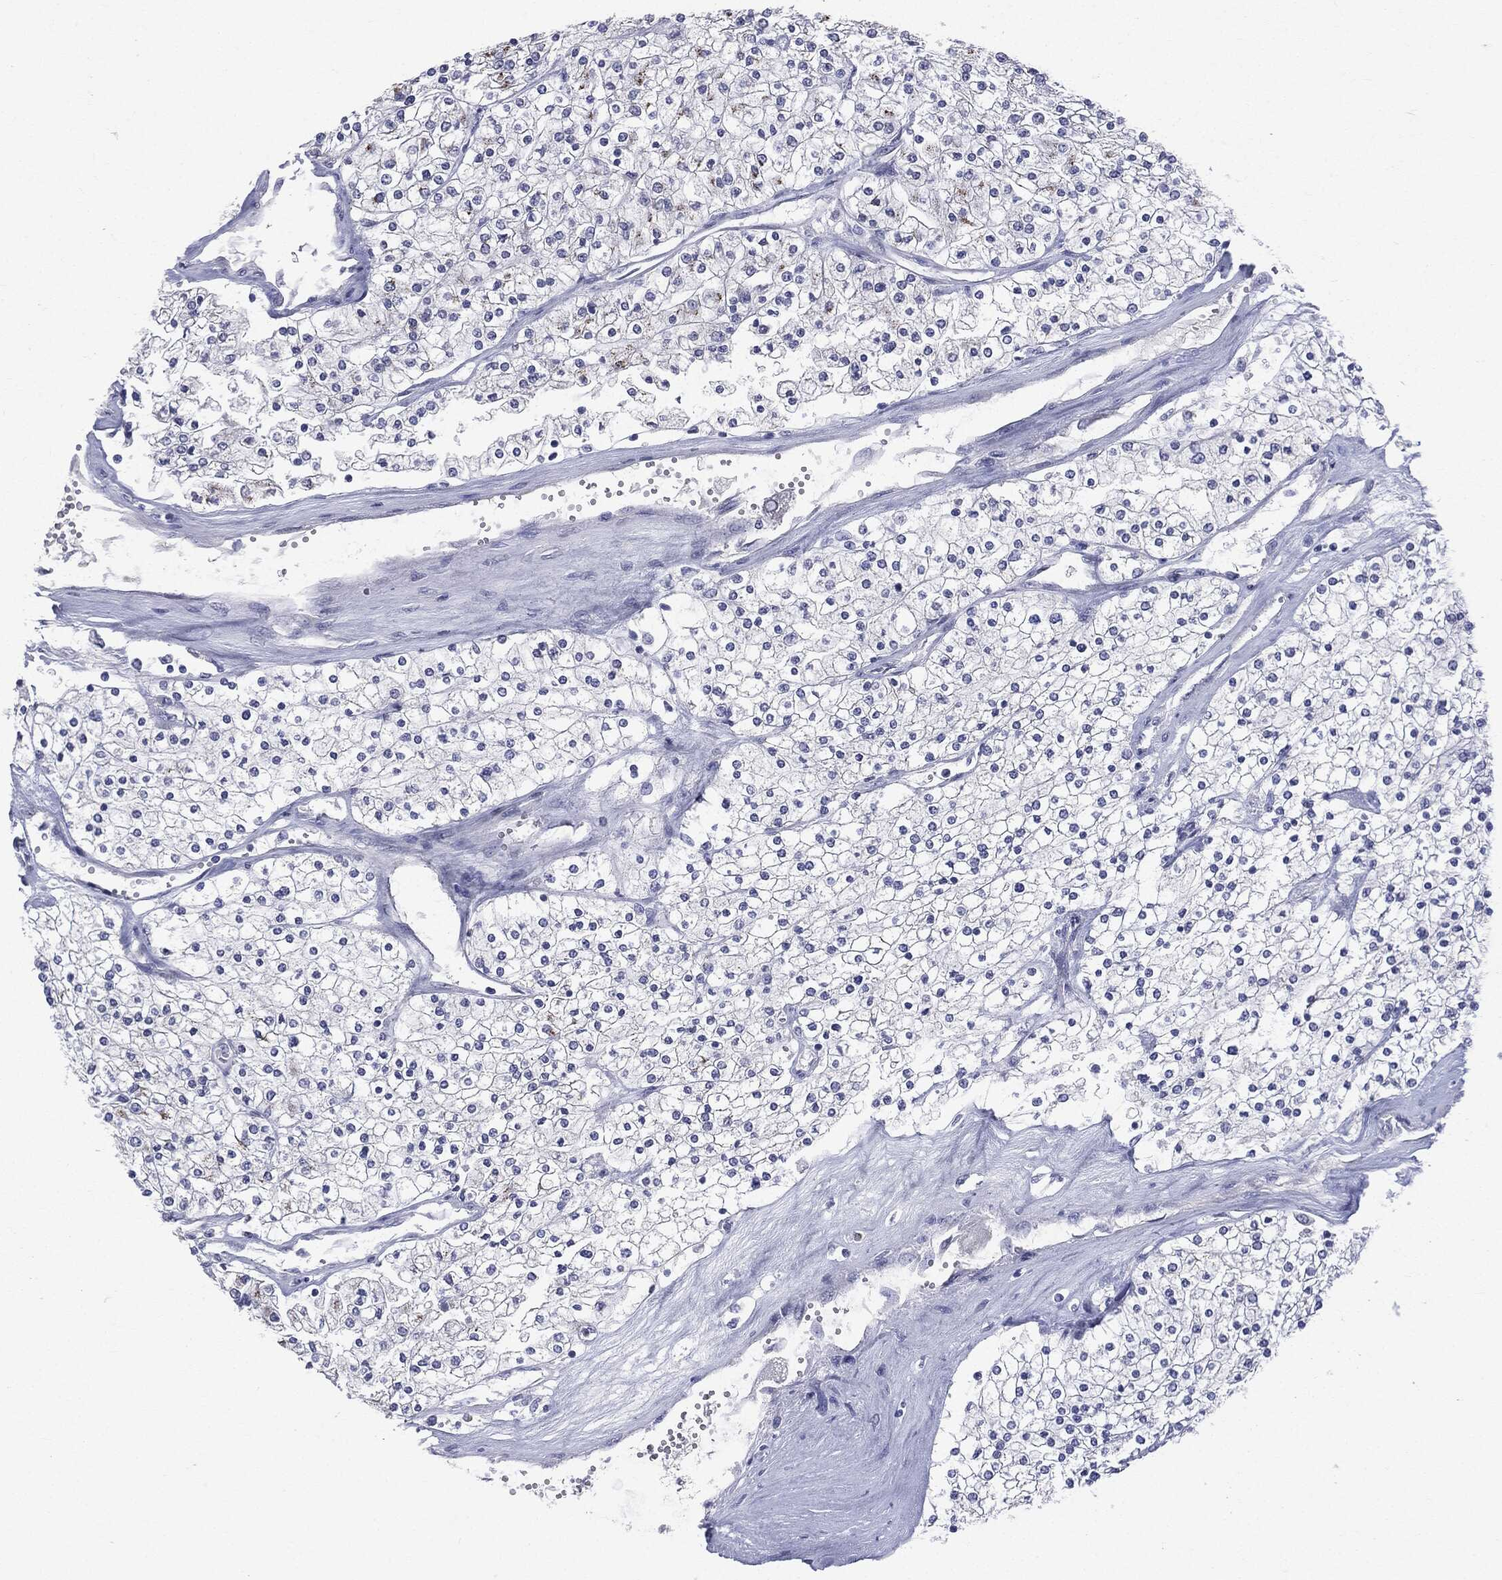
{"staining": {"intensity": "negative", "quantity": "none", "location": "none"}, "tissue": "renal cancer", "cell_type": "Tumor cells", "image_type": "cancer", "snomed": [{"axis": "morphology", "description": "Adenocarcinoma, NOS"}, {"axis": "topography", "description": "Kidney"}], "caption": "Immunohistochemical staining of renal cancer (adenocarcinoma) displays no significant staining in tumor cells.", "gene": "TSHB", "patient": {"sex": "male", "age": 80}}